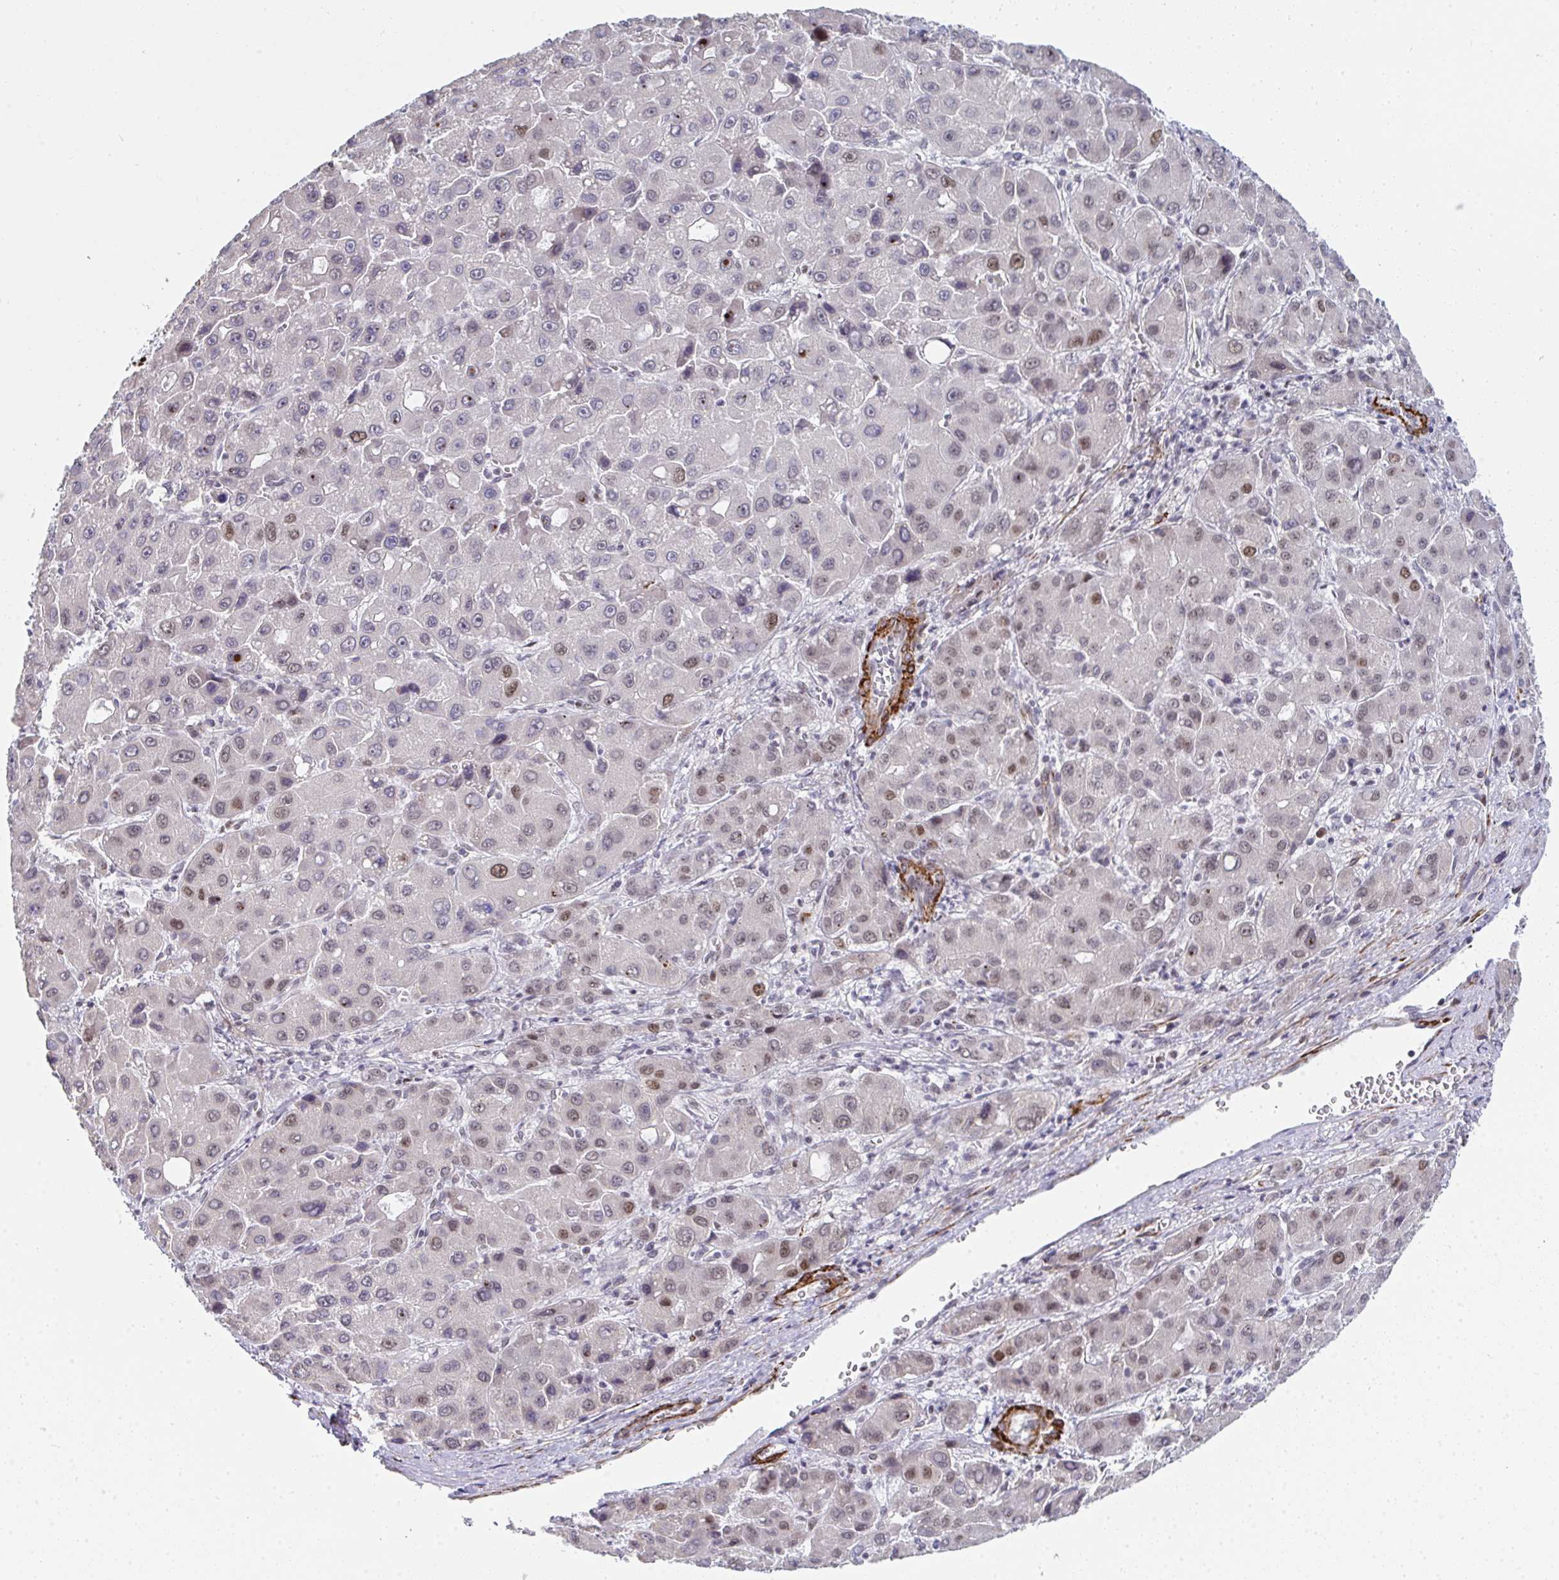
{"staining": {"intensity": "weak", "quantity": "25%-75%", "location": "nuclear"}, "tissue": "liver cancer", "cell_type": "Tumor cells", "image_type": "cancer", "snomed": [{"axis": "morphology", "description": "Carcinoma, Hepatocellular, NOS"}, {"axis": "topography", "description": "Liver"}], "caption": "The image demonstrates immunohistochemical staining of liver hepatocellular carcinoma. There is weak nuclear staining is appreciated in approximately 25%-75% of tumor cells.", "gene": "GINS2", "patient": {"sex": "male", "age": 55}}